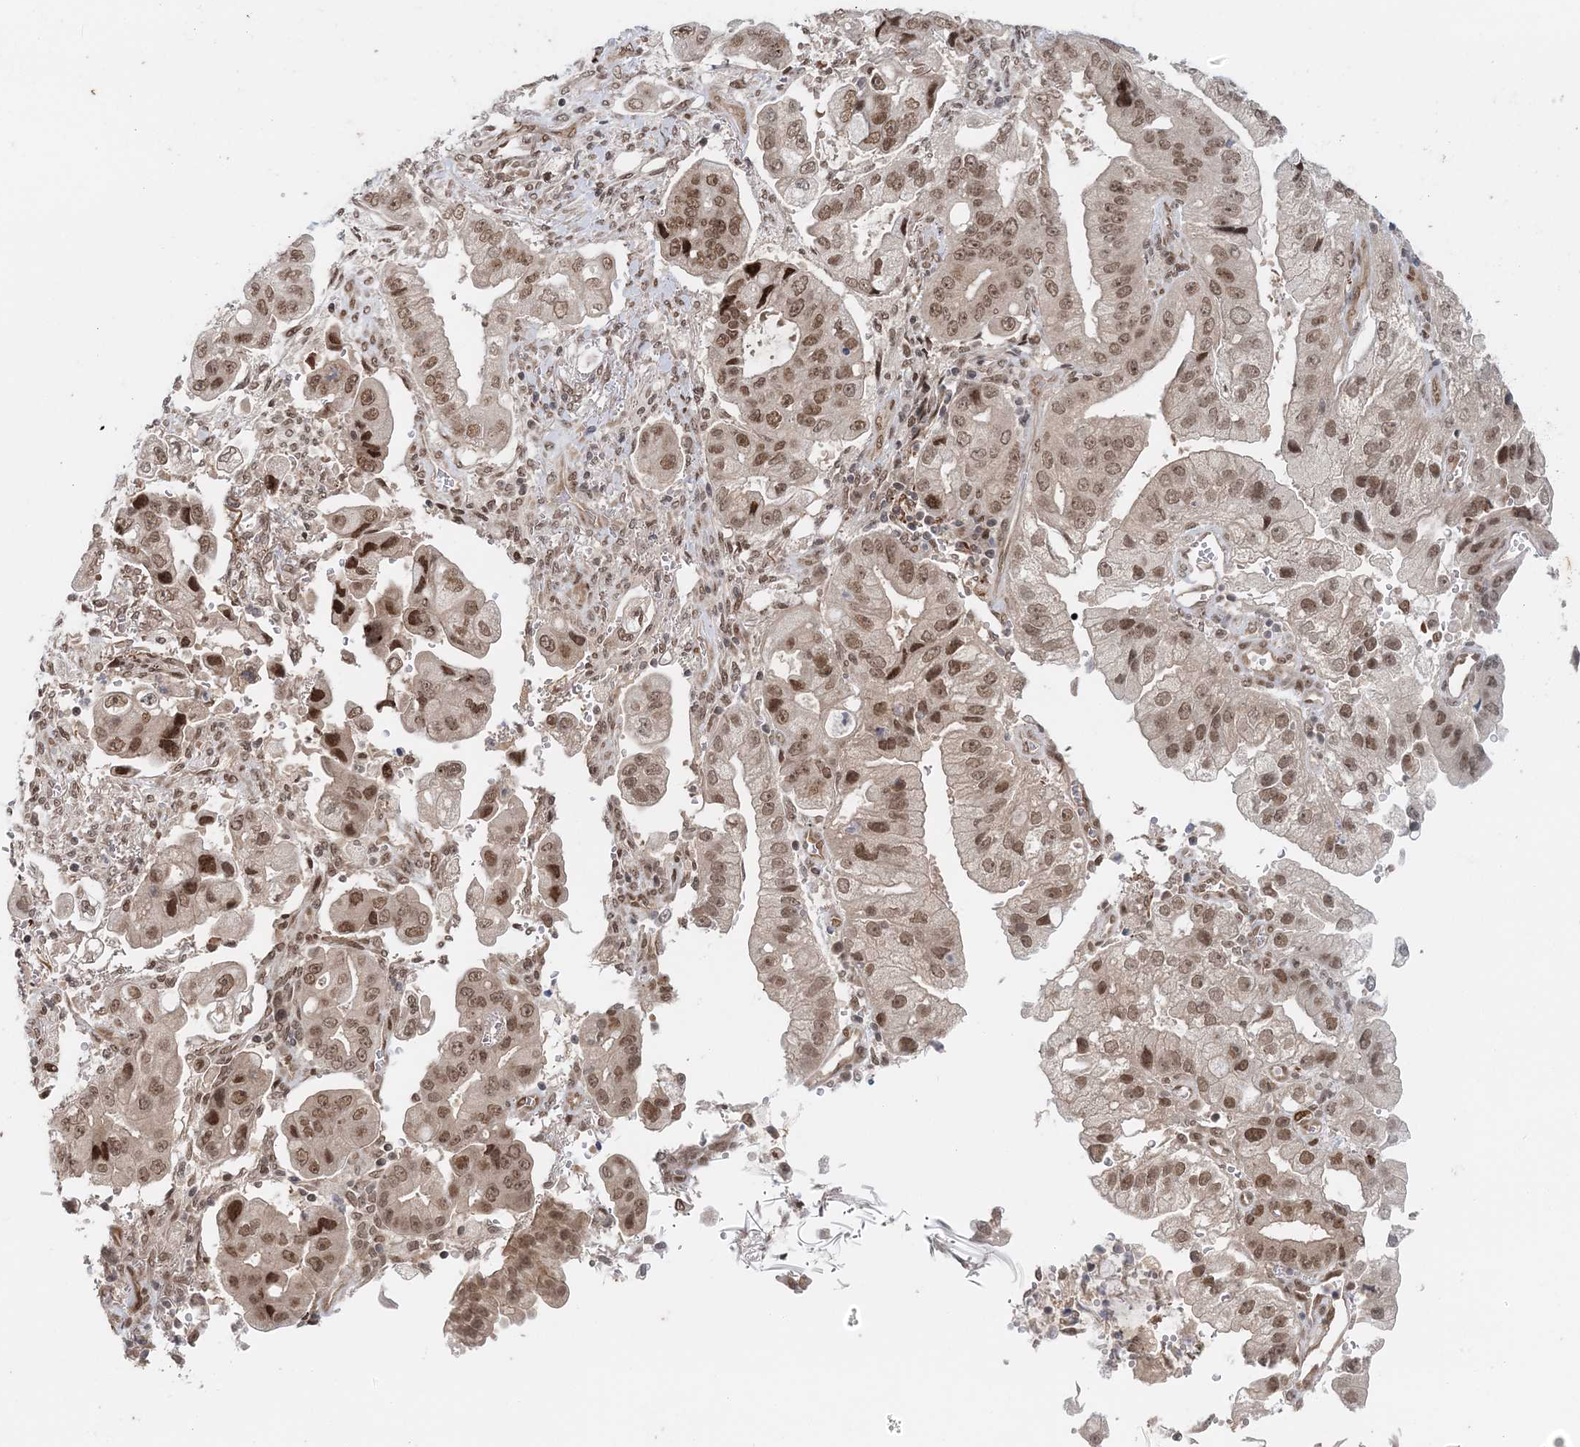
{"staining": {"intensity": "moderate", "quantity": ">75%", "location": "nuclear"}, "tissue": "stomach cancer", "cell_type": "Tumor cells", "image_type": "cancer", "snomed": [{"axis": "morphology", "description": "Adenocarcinoma, NOS"}, {"axis": "topography", "description": "Stomach"}], "caption": "Immunohistochemical staining of stomach cancer (adenocarcinoma) demonstrates moderate nuclear protein positivity in about >75% of tumor cells. The protein of interest is shown in brown color, while the nuclei are stained blue.", "gene": "NOA1", "patient": {"sex": "male", "age": 62}}